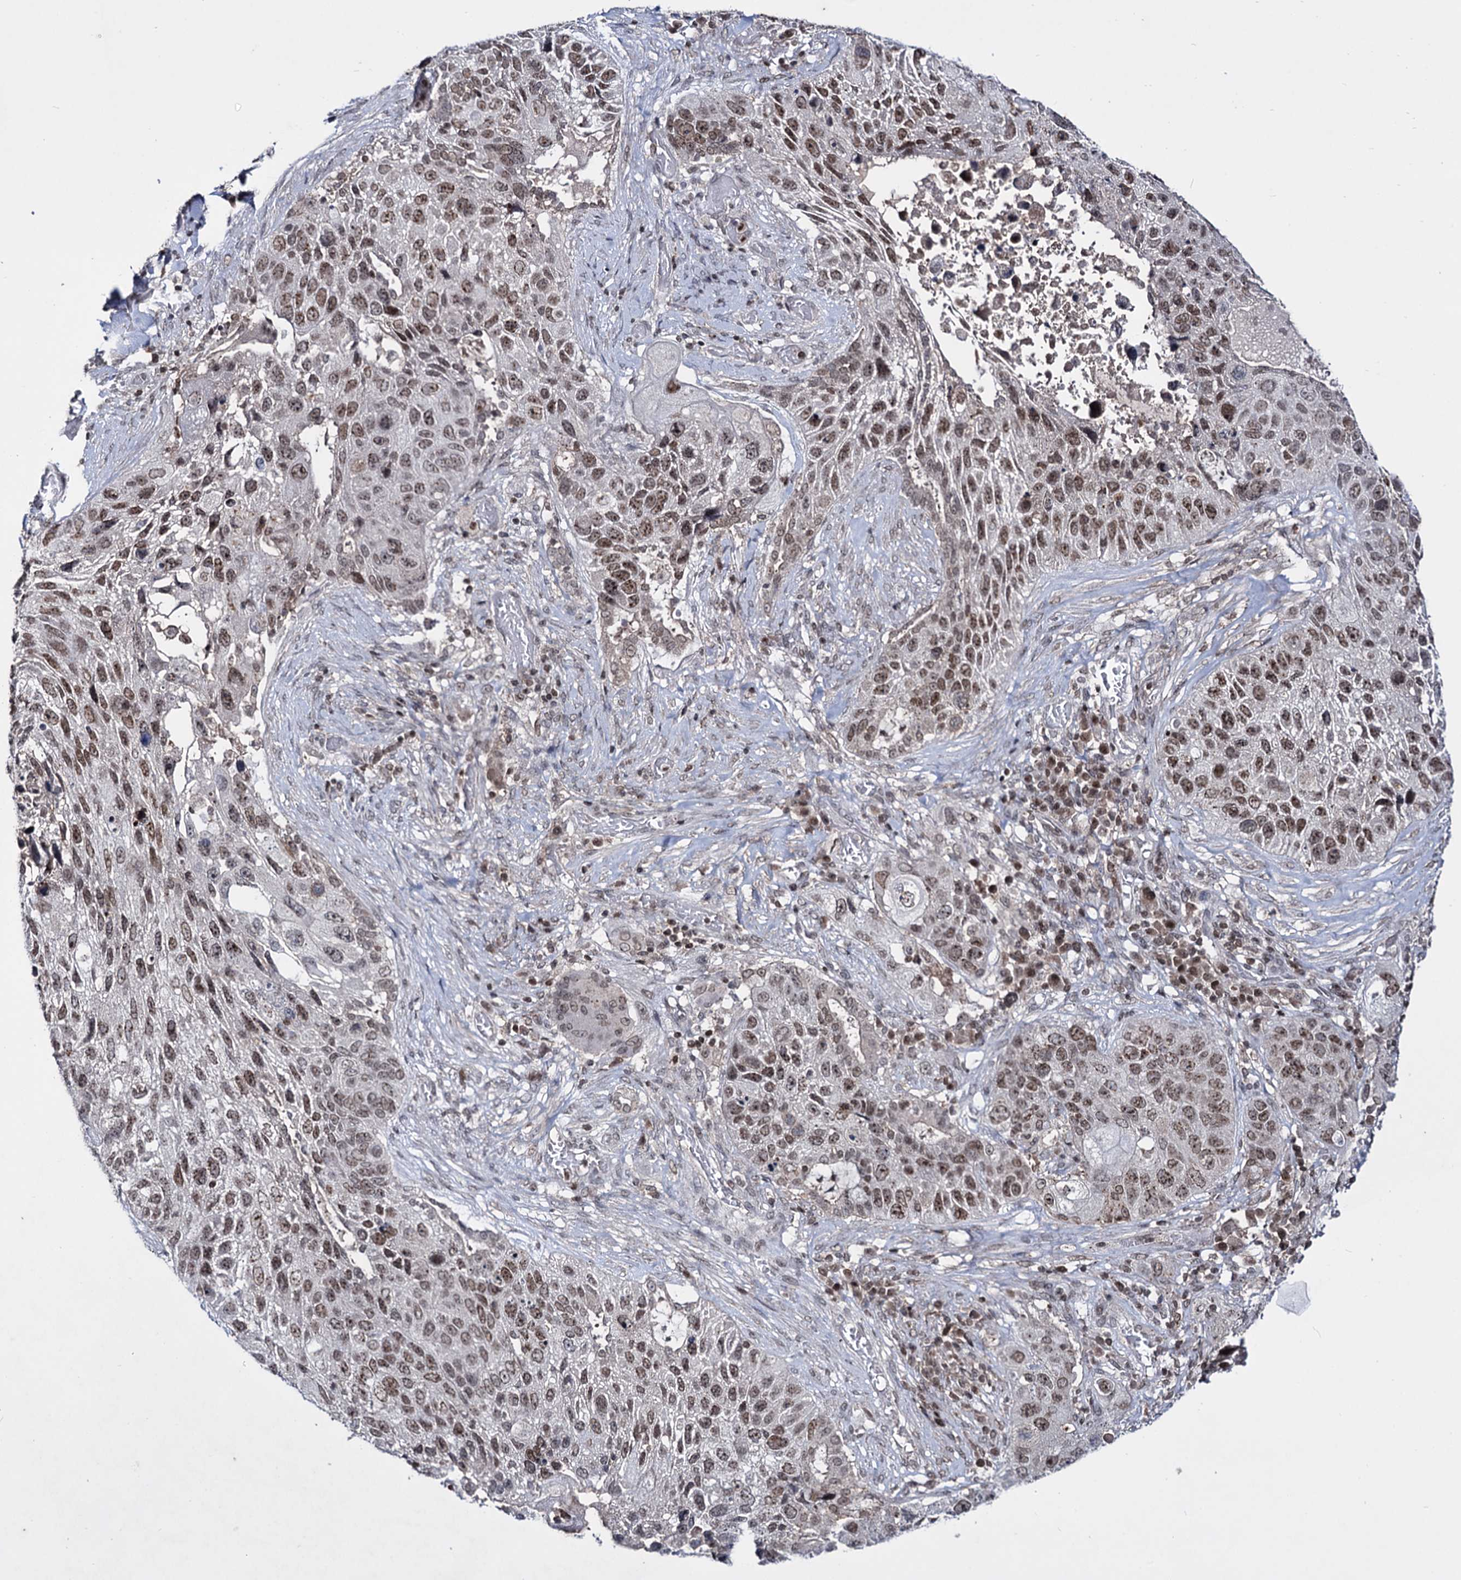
{"staining": {"intensity": "moderate", "quantity": ">75%", "location": "nuclear"}, "tissue": "lung cancer", "cell_type": "Tumor cells", "image_type": "cancer", "snomed": [{"axis": "morphology", "description": "Squamous cell carcinoma, NOS"}, {"axis": "topography", "description": "Lung"}], "caption": "Lung cancer (squamous cell carcinoma) stained with a protein marker demonstrates moderate staining in tumor cells.", "gene": "SMCHD1", "patient": {"sex": "male", "age": 61}}